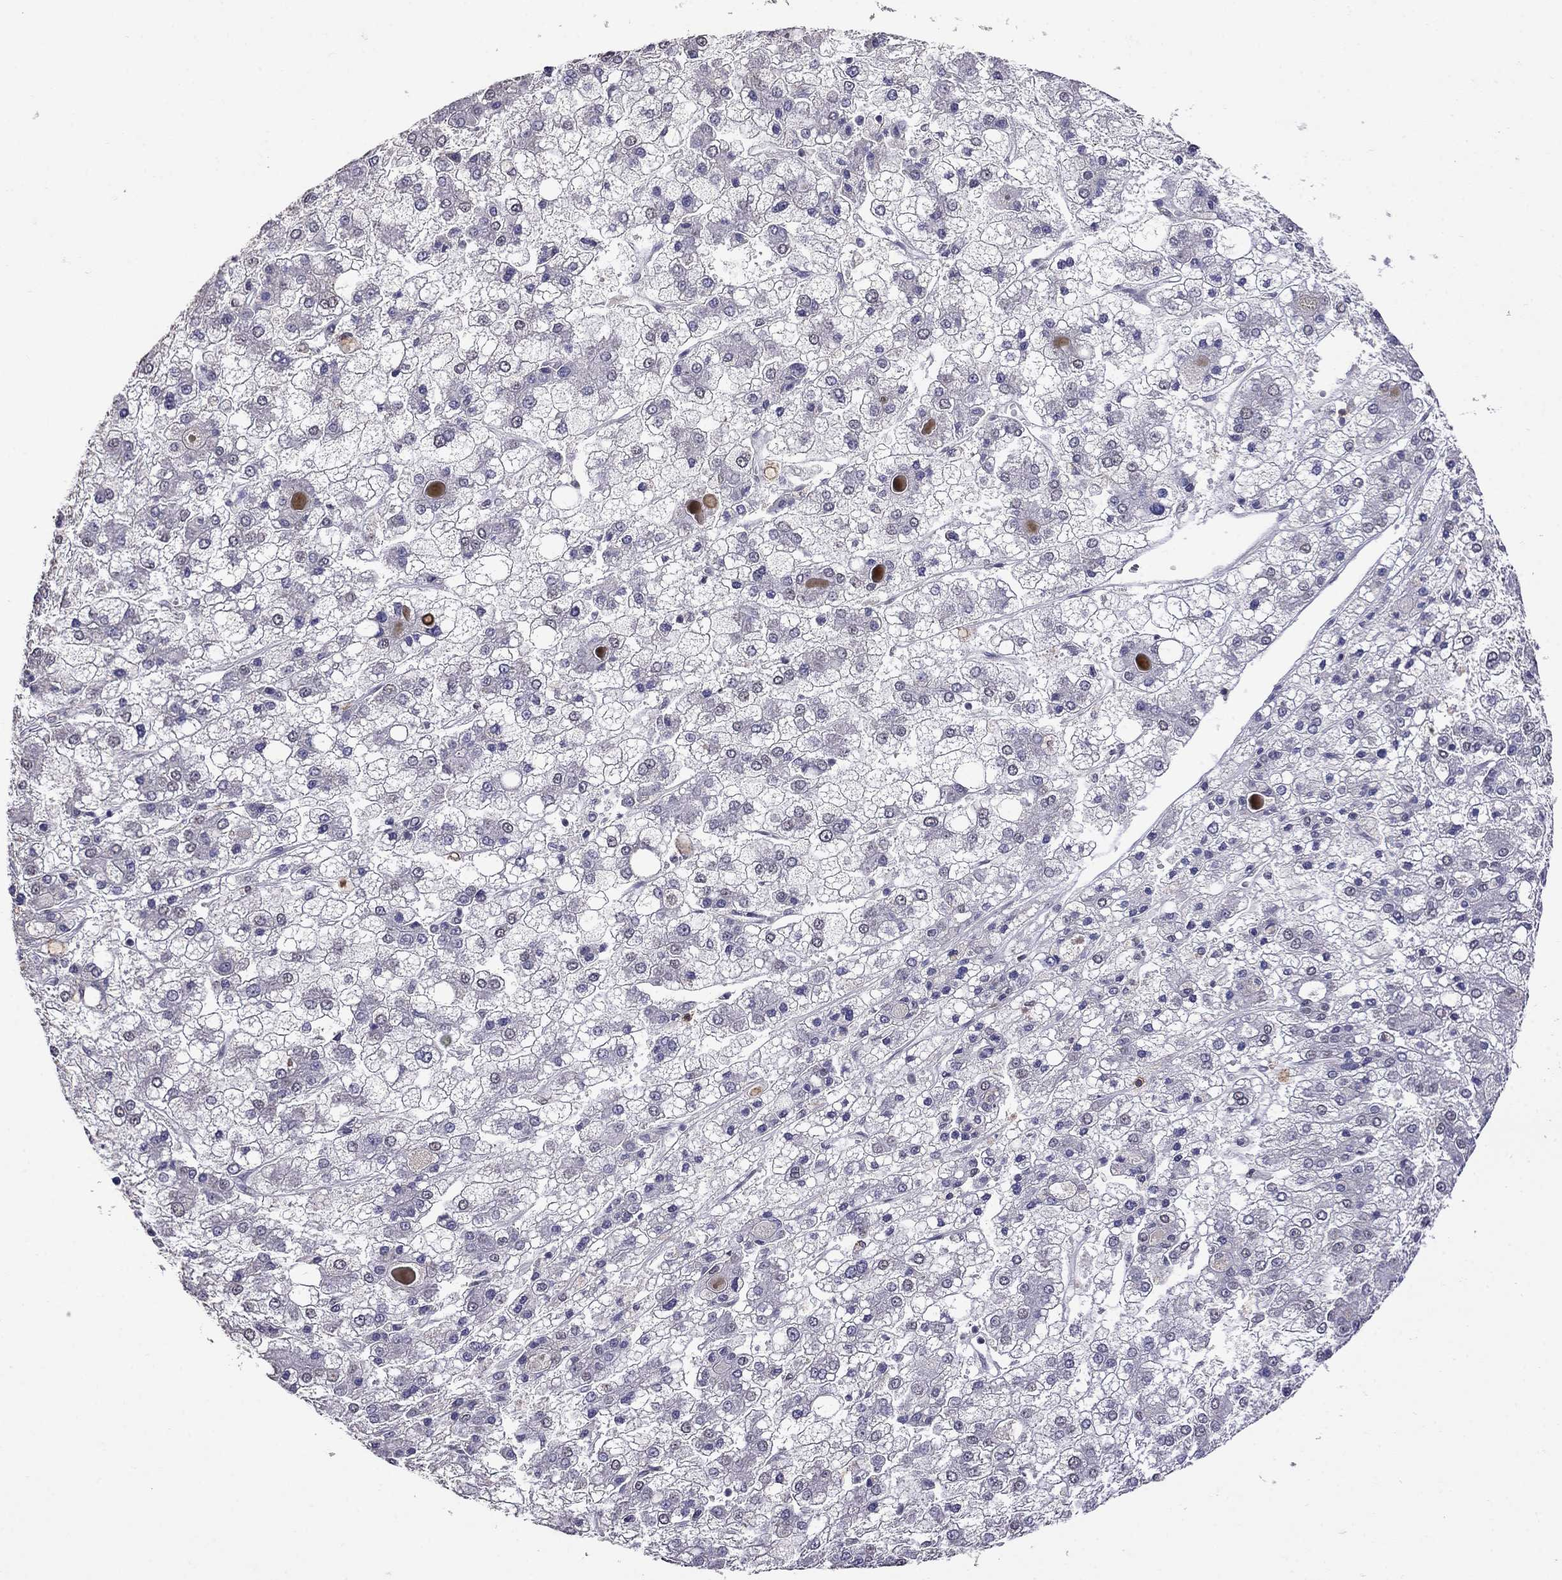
{"staining": {"intensity": "negative", "quantity": "none", "location": "none"}, "tissue": "liver cancer", "cell_type": "Tumor cells", "image_type": "cancer", "snomed": [{"axis": "morphology", "description": "Carcinoma, Hepatocellular, NOS"}, {"axis": "topography", "description": "Liver"}], "caption": "This image is of liver hepatocellular carcinoma stained with immunohistochemistry to label a protein in brown with the nuclei are counter-stained blue. There is no positivity in tumor cells.", "gene": "CD8B", "patient": {"sex": "male", "age": 73}}